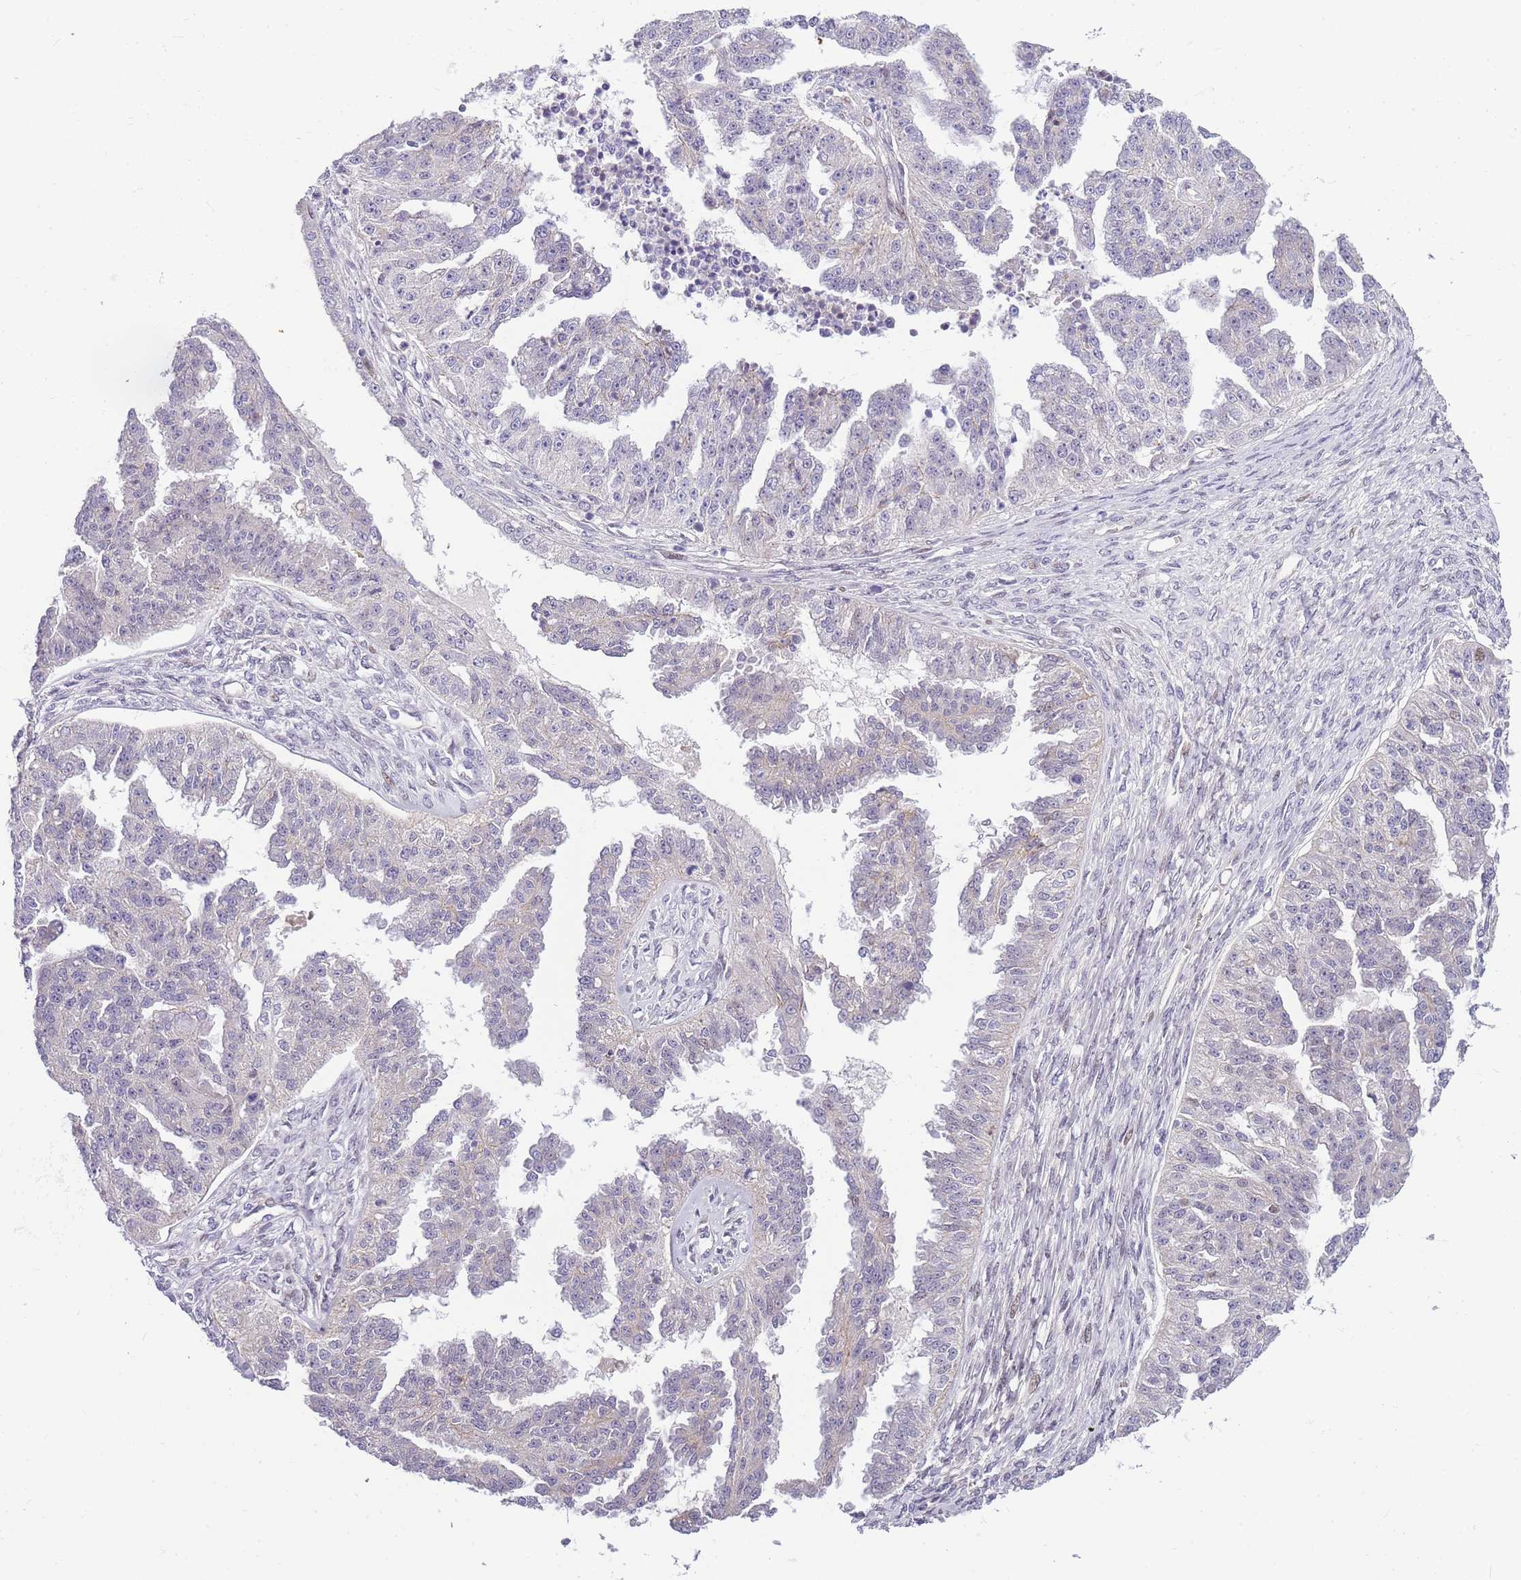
{"staining": {"intensity": "negative", "quantity": "none", "location": "none"}, "tissue": "ovarian cancer", "cell_type": "Tumor cells", "image_type": "cancer", "snomed": [{"axis": "morphology", "description": "Cystadenocarcinoma, serous, NOS"}, {"axis": "topography", "description": "Ovary"}], "caption": "IHC photomicrograph of serous cystadenocarcinoma (ovarian) stained for a protein (brown), which displays no expression in tumor cells.", "gene": "CLBA1", "patient": {"sex": "female", "age": 58}}